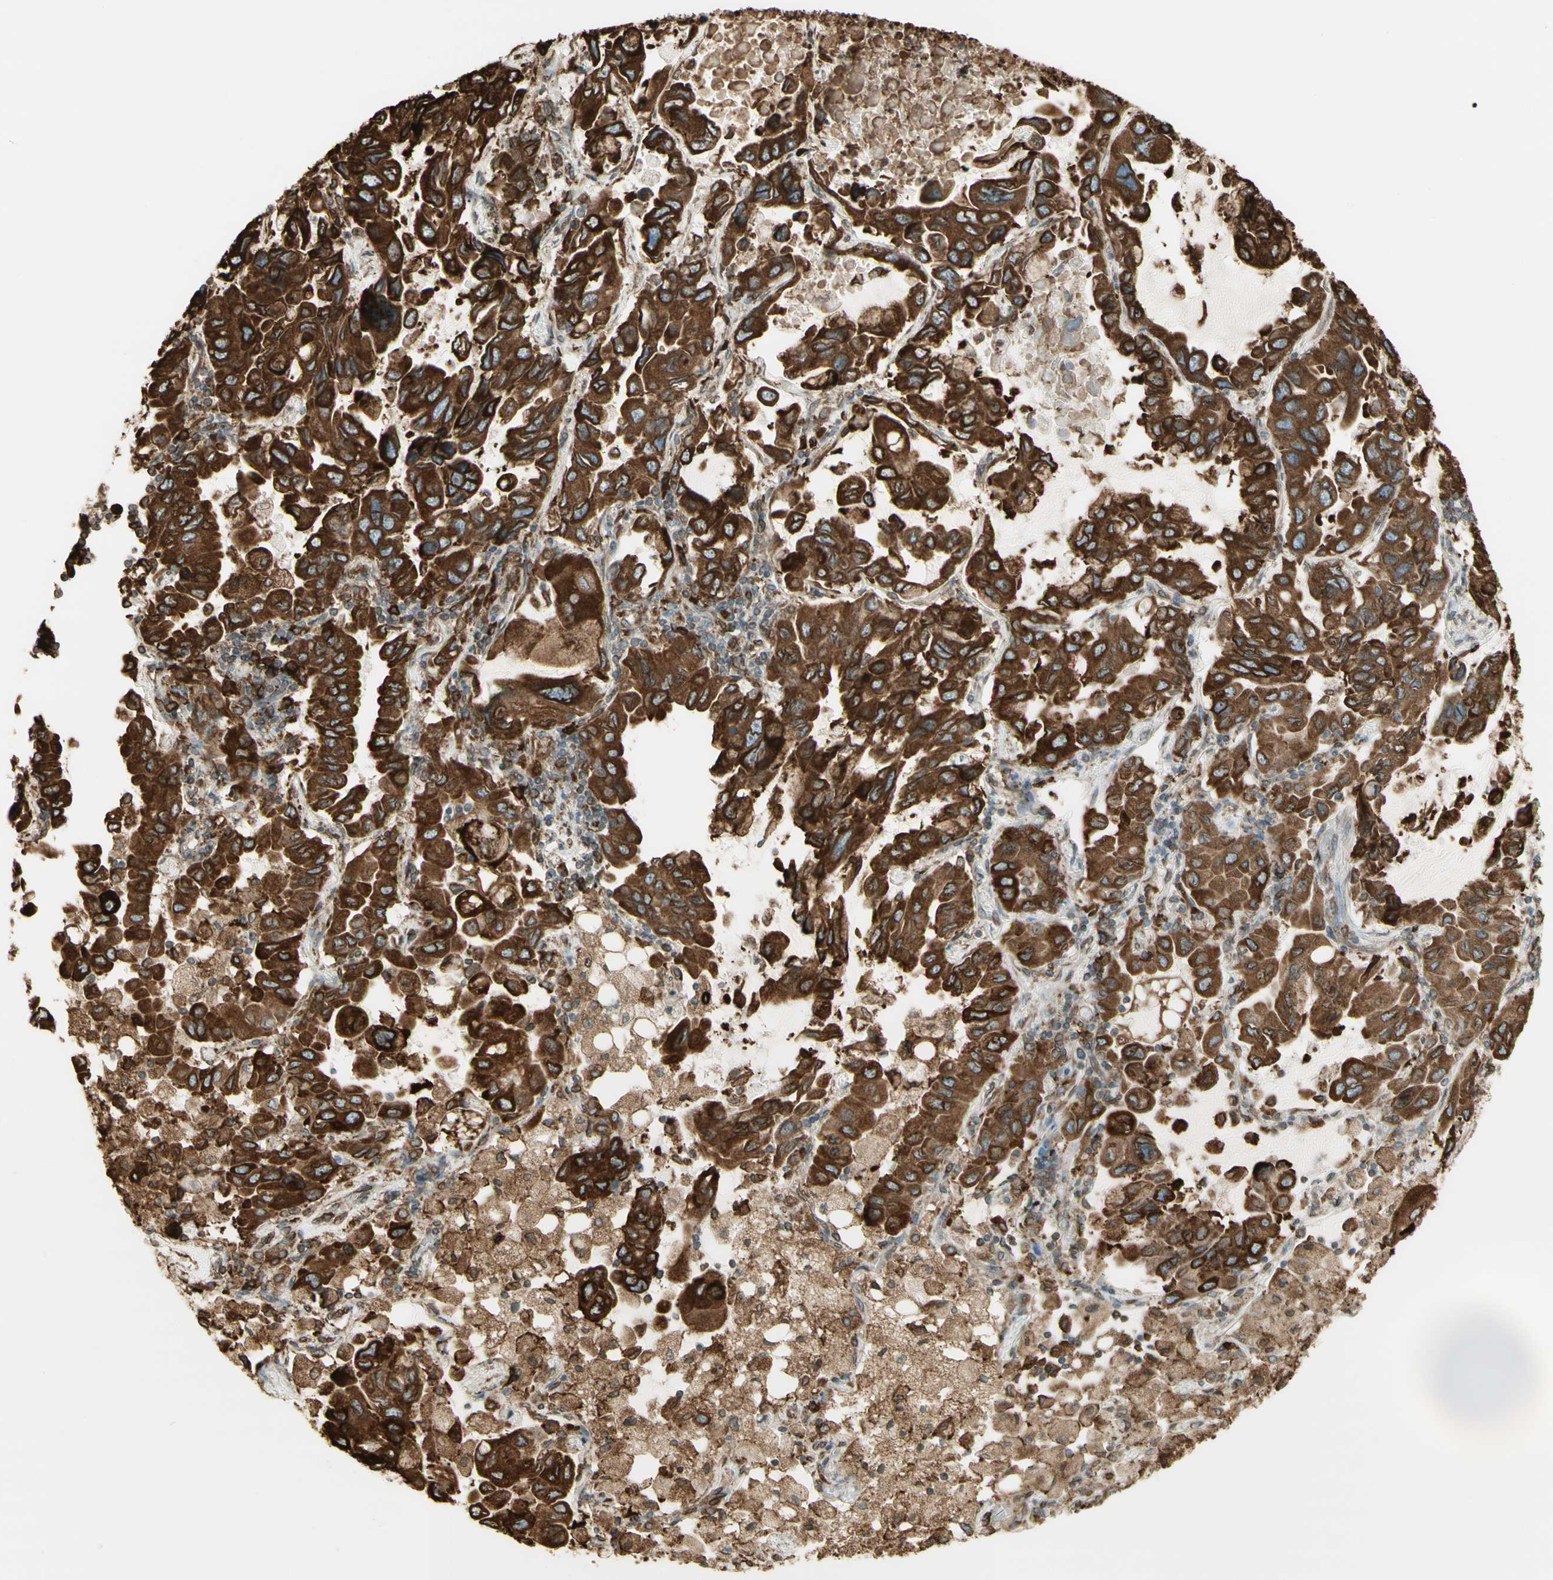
{"staining": {"intensity": "strong", "quantity": ">75%", "location": "cytoplasmic/membranous"}, "tissue": "lung cancer", "cell_type": "Tumor cells", "image_type": "cancer", "snomed": [{"axis": "morphology", "description": "Adenocarcinoma, NOS"}, {"axis": "topography", "description": "Lung"}], "caption": "About >75% of tumor cells in human lung cancer demonstrate strong cytoplasmic/membranous protein staining as visualized by brown immunohistochemical staining.", "gene": "CANX", "patient": {"sex": "male", "age": 64}}